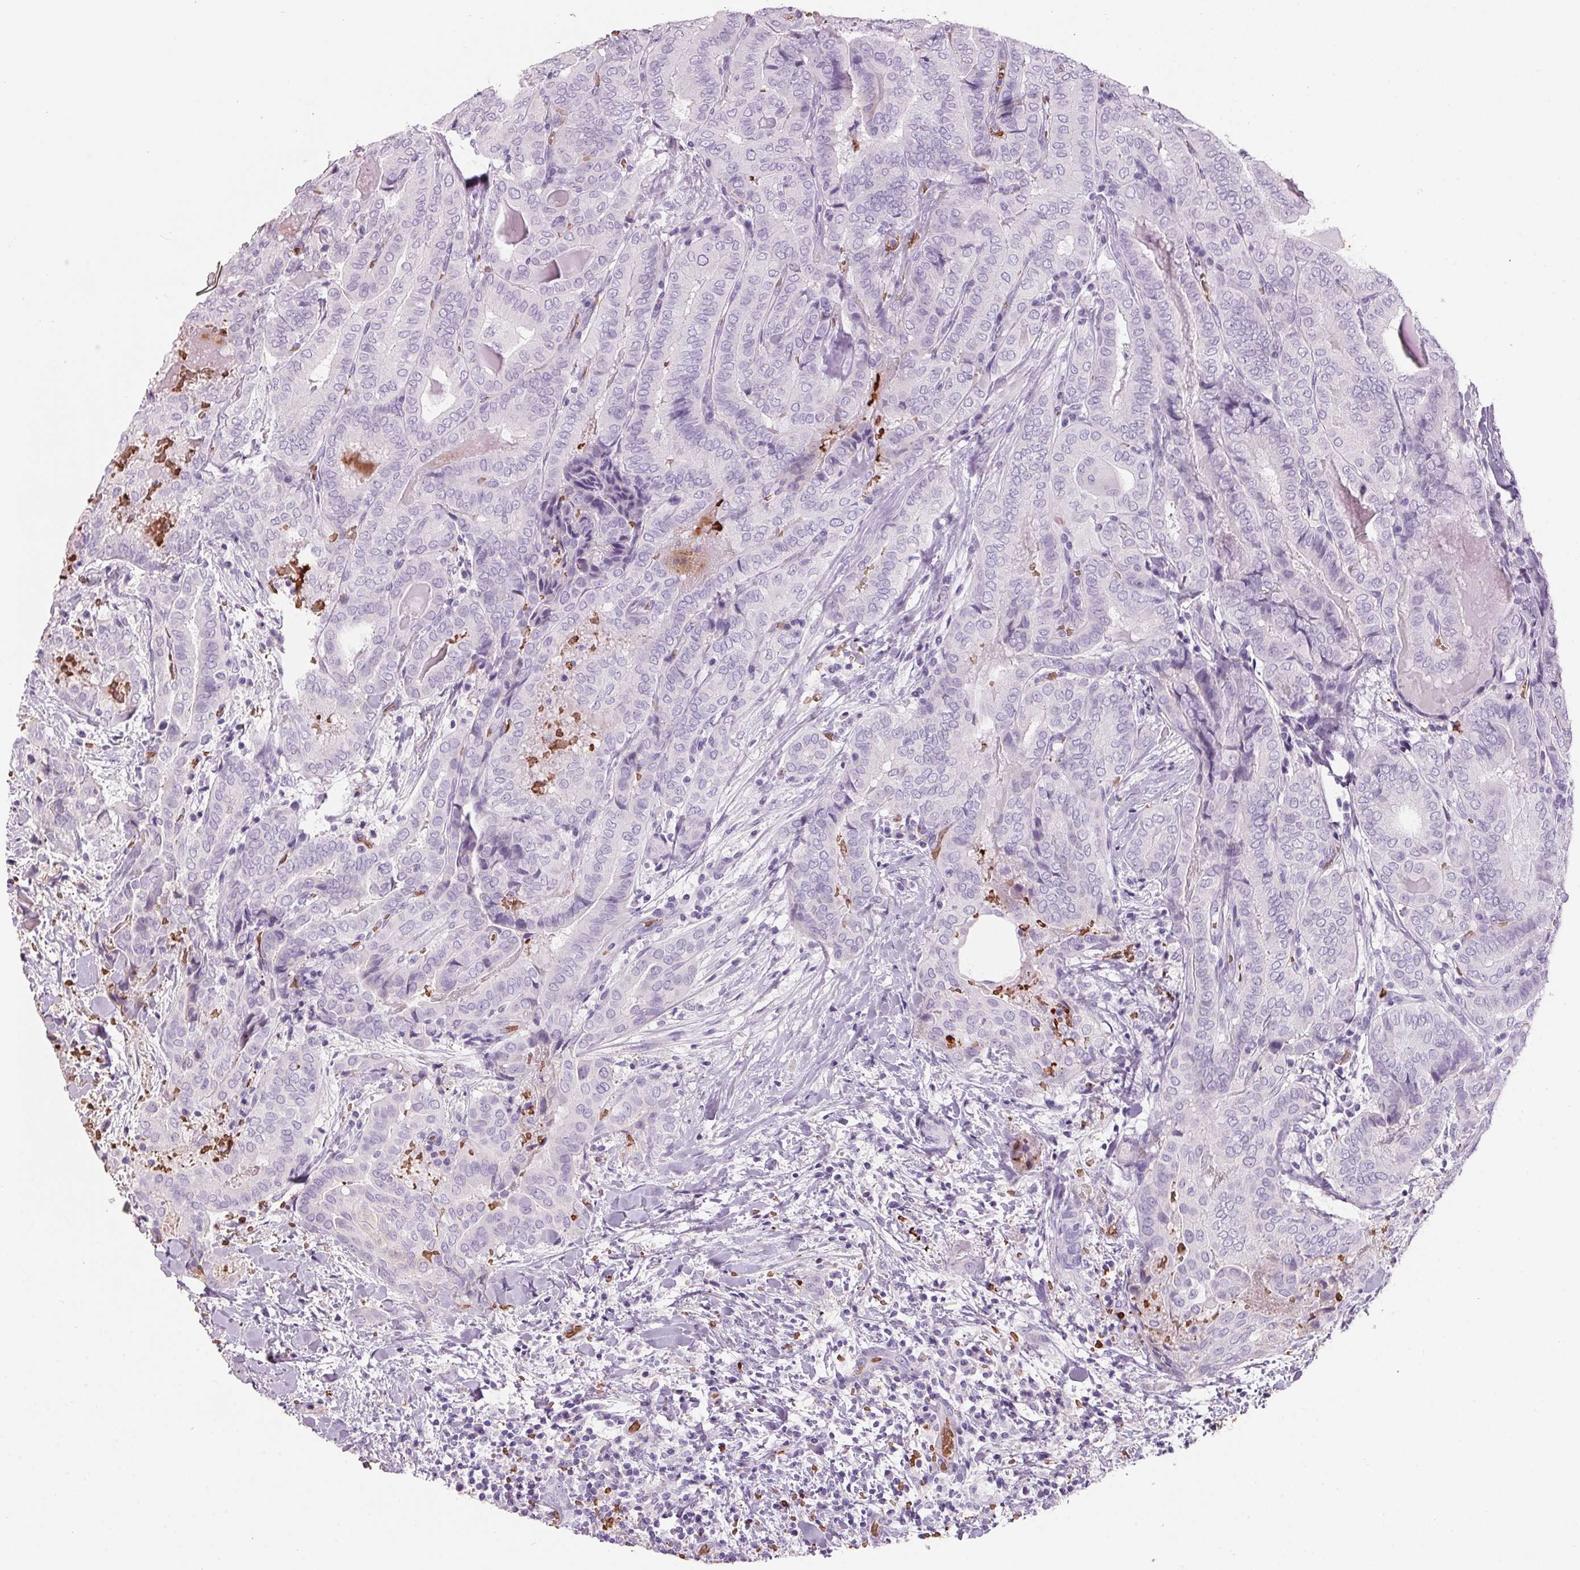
{"staining": {"intensity": "negative", "quantity": "none", "location": "none"}, "tissue": "thyroid cancer", "cell_type": "Tumor cells", "image_type": "cancer", "snomed": [{"axis": "morphology", "description": "Papillary adenocarcinoma, NOS"}, {"axis": "topography", "description": "Thyroid gland"}], "caption": "Immunohistochemistry of human papillary adenocarcinoma (thyroid) reveals no positivity in tumor cells. (DAB immunohistochemistry, high magnification).", "gene": "HBQ1", "patient": {"sex": "female", "age": 61}}